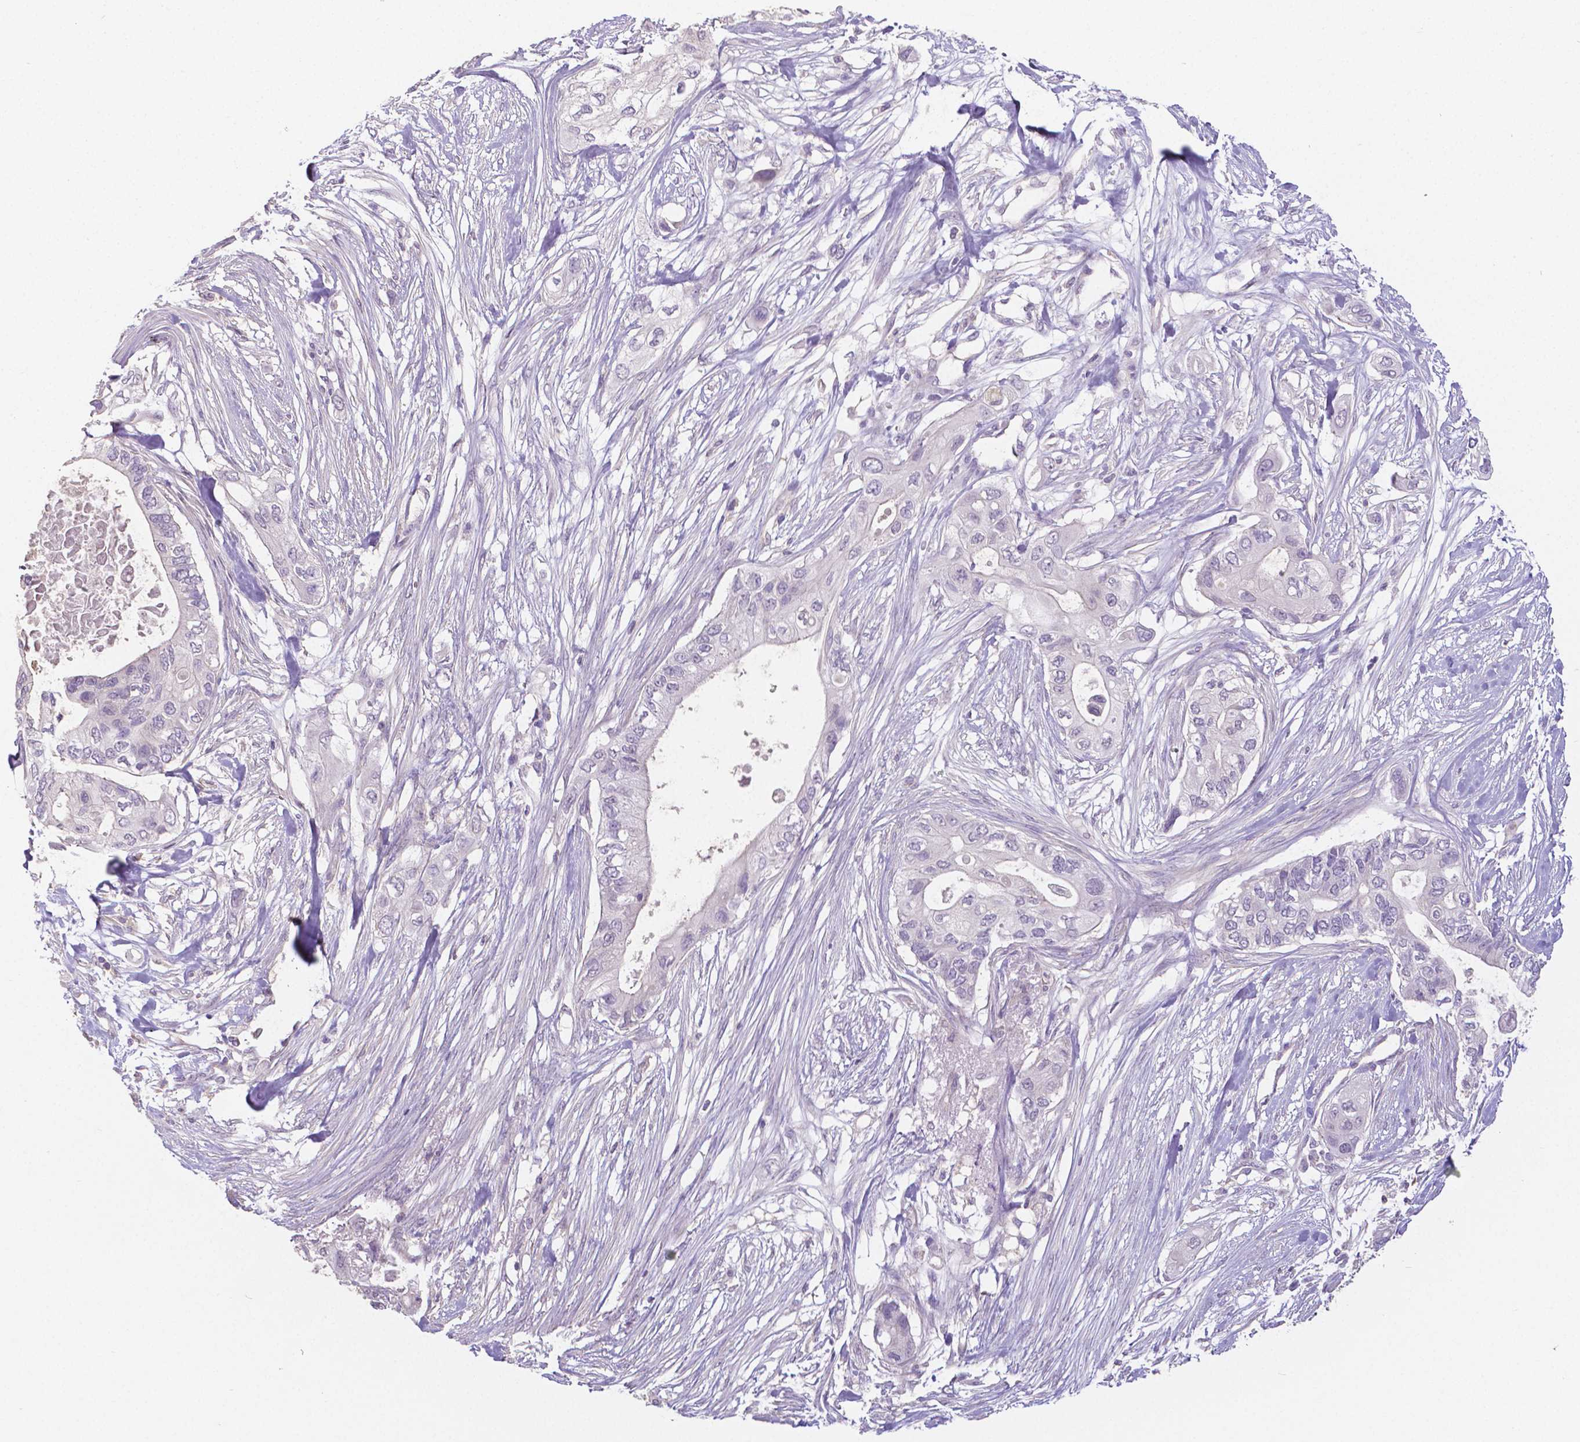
{"staining": {"intensity": "negative", "quantity": "none", "location": "none"}, "tissue": "pancreatic cancer", "cell_type": "Tumor cells", "image_type": "cancer", "snomed": [{"axis": "morphology", "description": "Adenocarcinoma, NOS"}, {"axis": "topography", "description": "Pancreas"}], "caption": "This is an IHC histopathology image of human pancreatic cancer. There is no expression in tumor cells.", "gene": "CRMP1", "patient": {"sex": "female", "age": 63}}